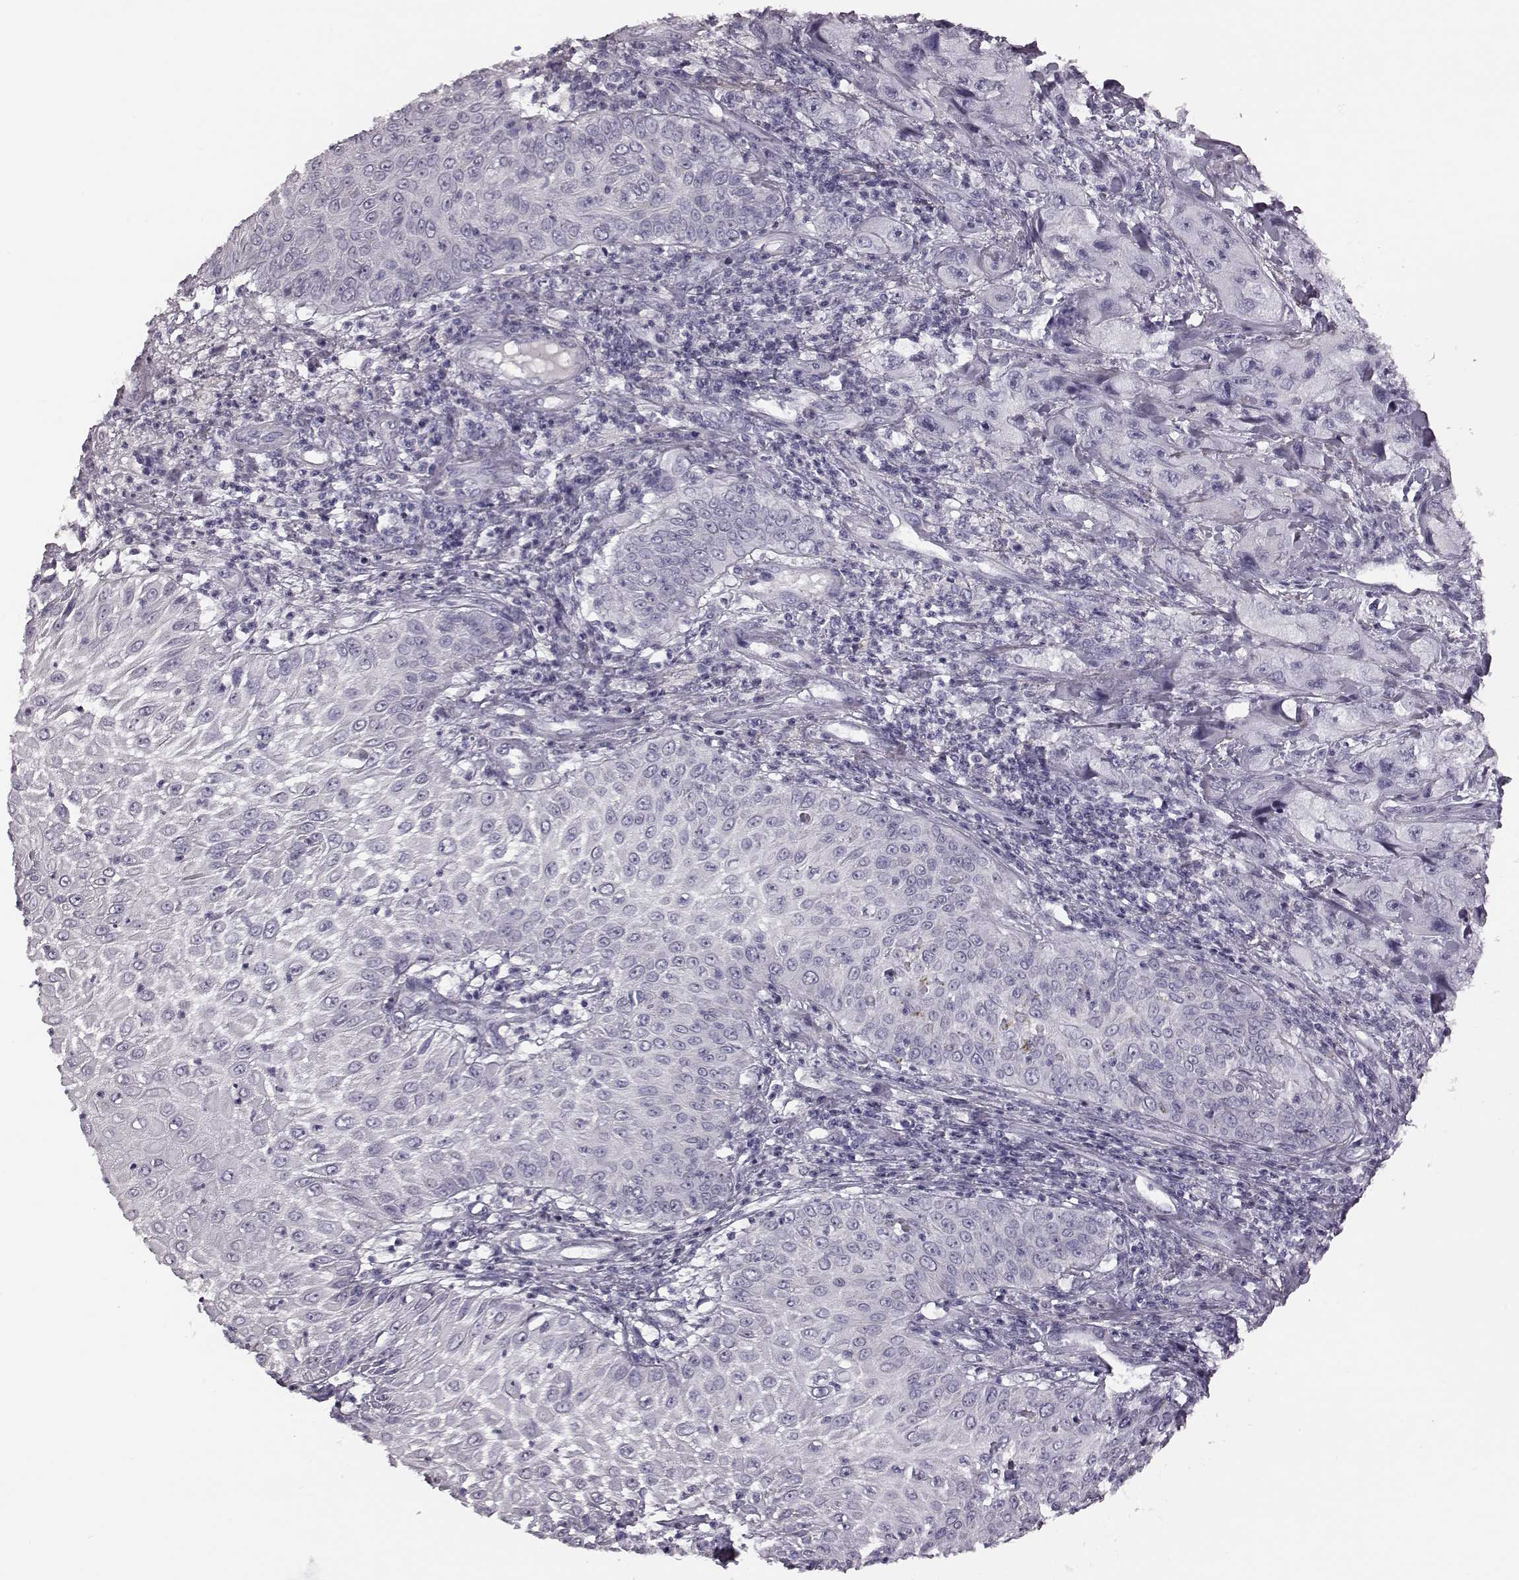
{"staining": {"intensity": "negative", "quantity": "none", "location": "none"}, "tissue": "skin cancer", "cell_type": "Tumor cells", "image_type": "cancer", "snomed": [{"axis": "morphology", "description": "Squamous cell carcinoma, NOS"}, {"axis": "topography", "description": "Skin"}, {"axis": "topography", "description": "Subcutis"}], "caption": "This image is of skin cancer (squamous cell carcinoma) stained with immunohistochemistry to label a protein in brown with the nuclei are counter-stained blue. There is no staining in tumor cells. (Stains: DAB immunohistochemistry (IHC) with hematoxylin counter stain, Microscopy: brightfield microscopy at high magnification).", "gene": "ZNF433", "patient": {"sex": "male", "age": 73}}